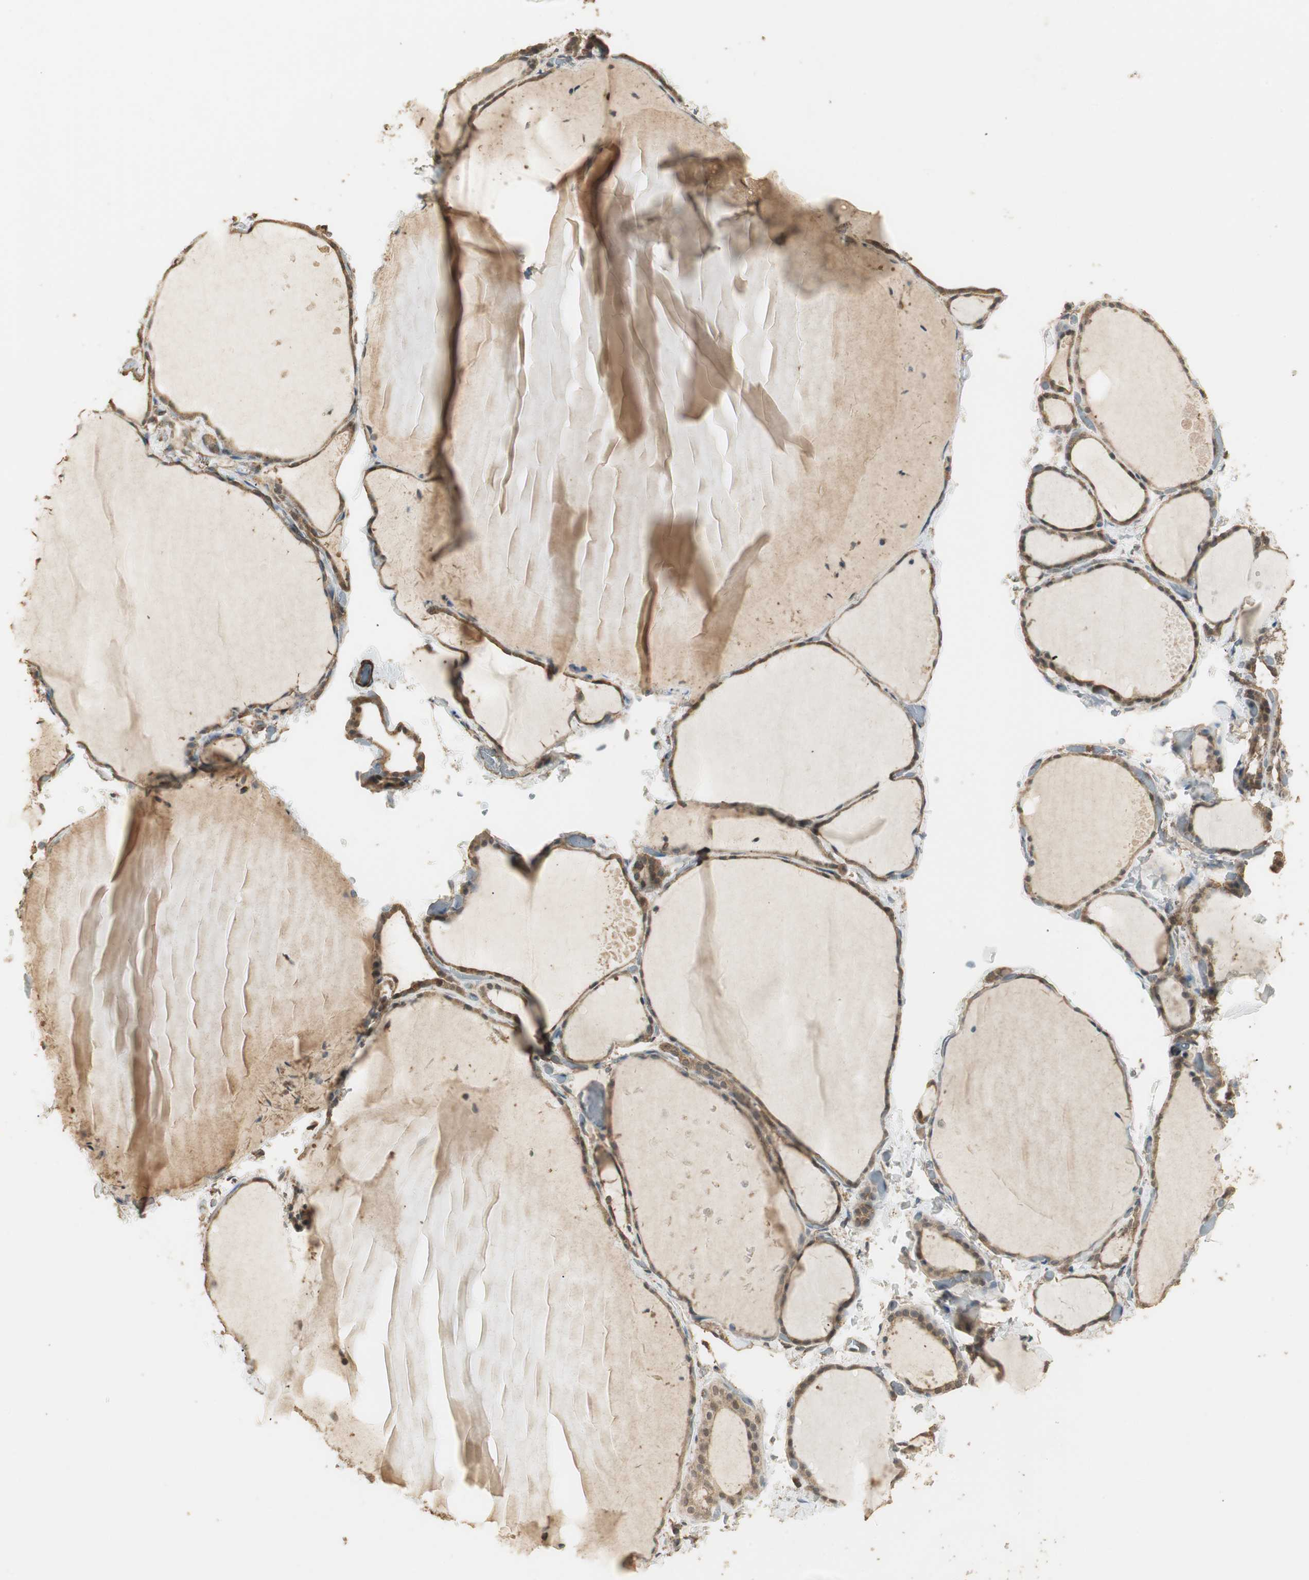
{"staining": {"intensity": "moderate", "quantity": "25%-75%", "location": "cytoplasmic/membranous"}, "tissue": "thyroid gland", "cell_type": "Glandular cells", "image_type": "normal", "snomed": [{"axis": "morphology", "description": "Normal tissue, NOS"}, {"axis": "topography", "description": "Thyroid gland"}], "caption": "Brown immunohistochemical staining in benign thyroid gland shows moderate cytoplasmic/membranous expression in about 25%-75% of glandular cells.", "gene": "USP2", "patient": {"sex": "female", "age": 22}}